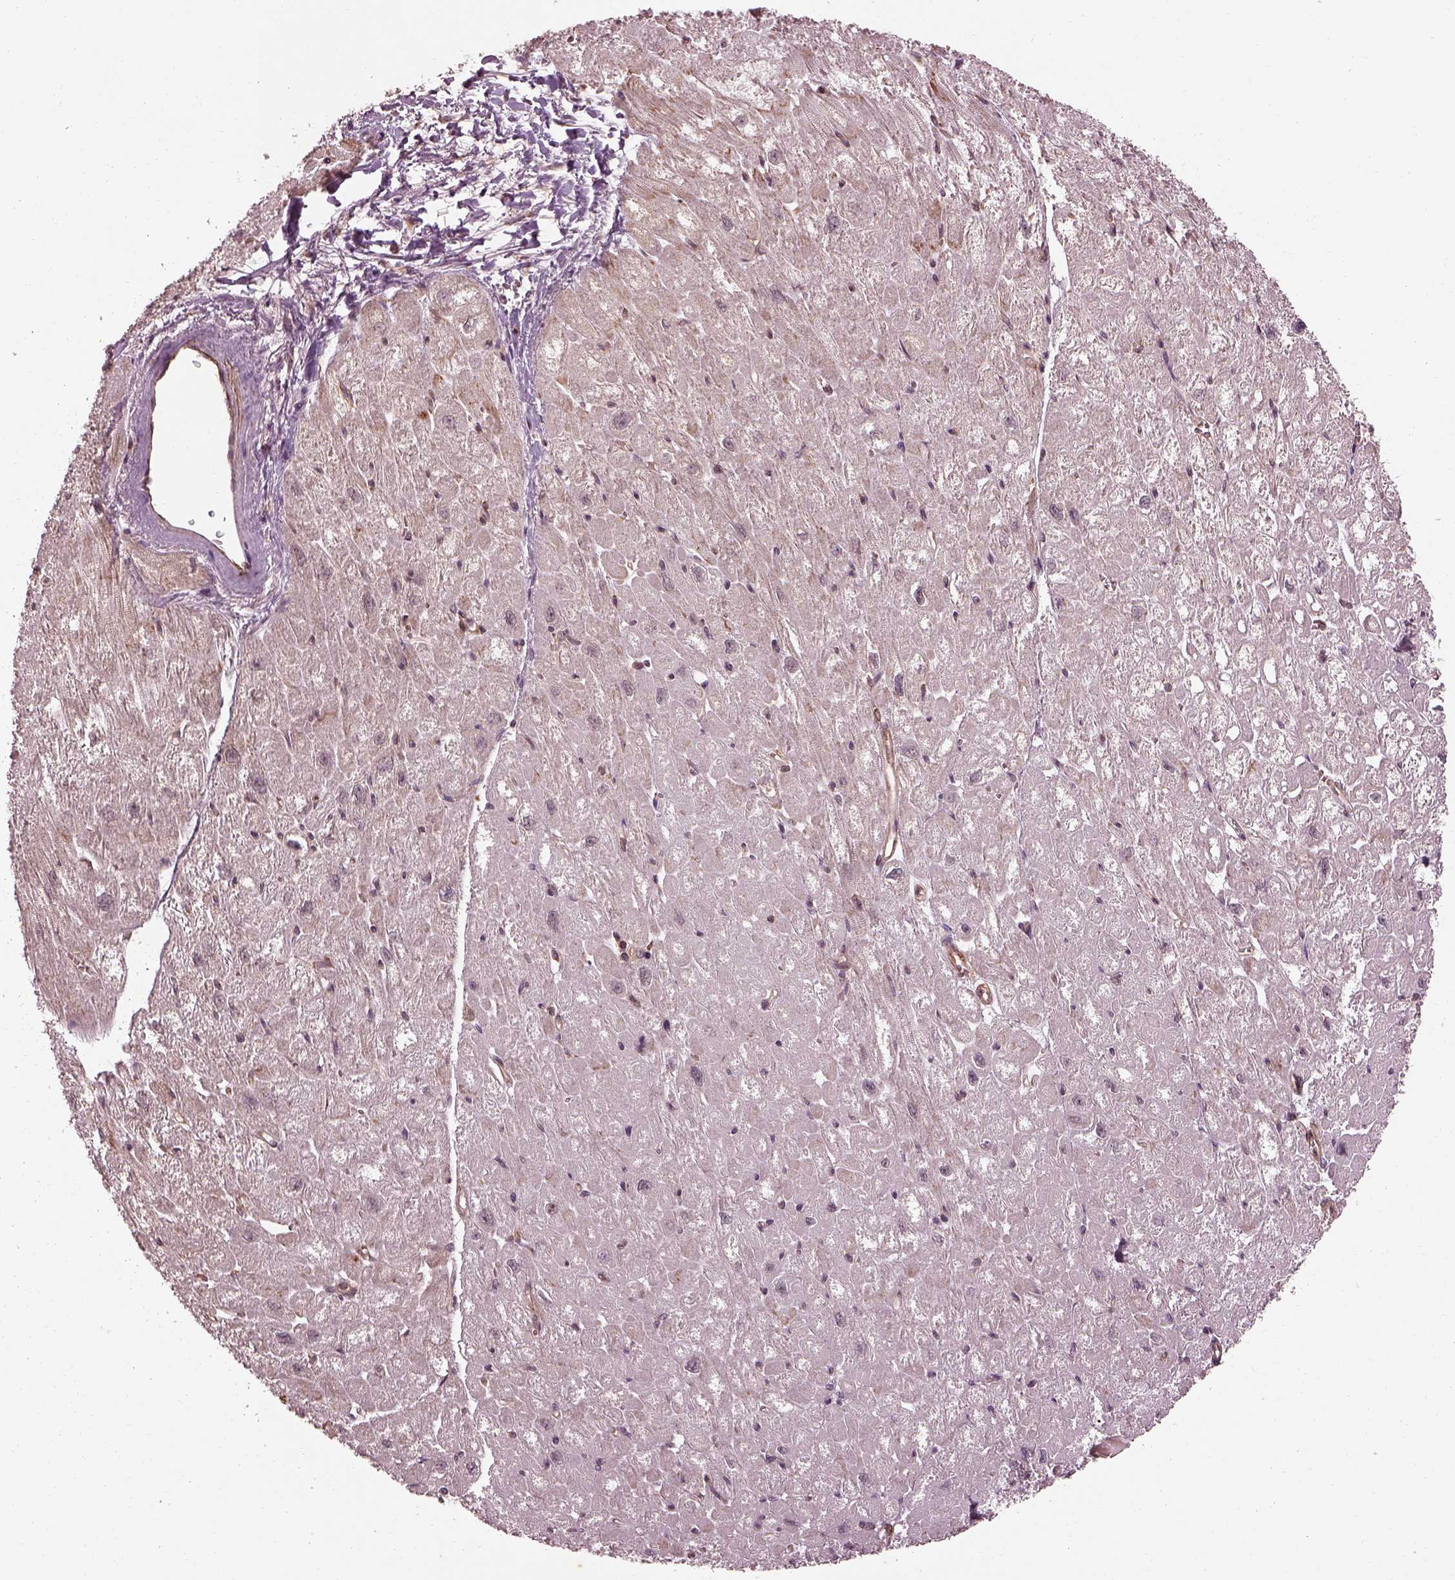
{"staining": {"intensity": "moderate", "quantity": "<25%", "location": "cytoplasmic/membranous"}, "tissue": "heart muscle", "cell_type": "Cardiomyocytes", "image_type": "normal", "snomed": [{"axis": "morphology", "description": "Normal tissue, NOS"}, {"axis": "topography", "description": "Heart"}], "caption": "Normal heart muscle shows moderate cytoplasmic/membranous positivity in approximately <25% of cardiomyocytes, visualized by immunohistochemistry.", "gene": "LSM14A", "patient": {"sex": "male", "age": 61}}